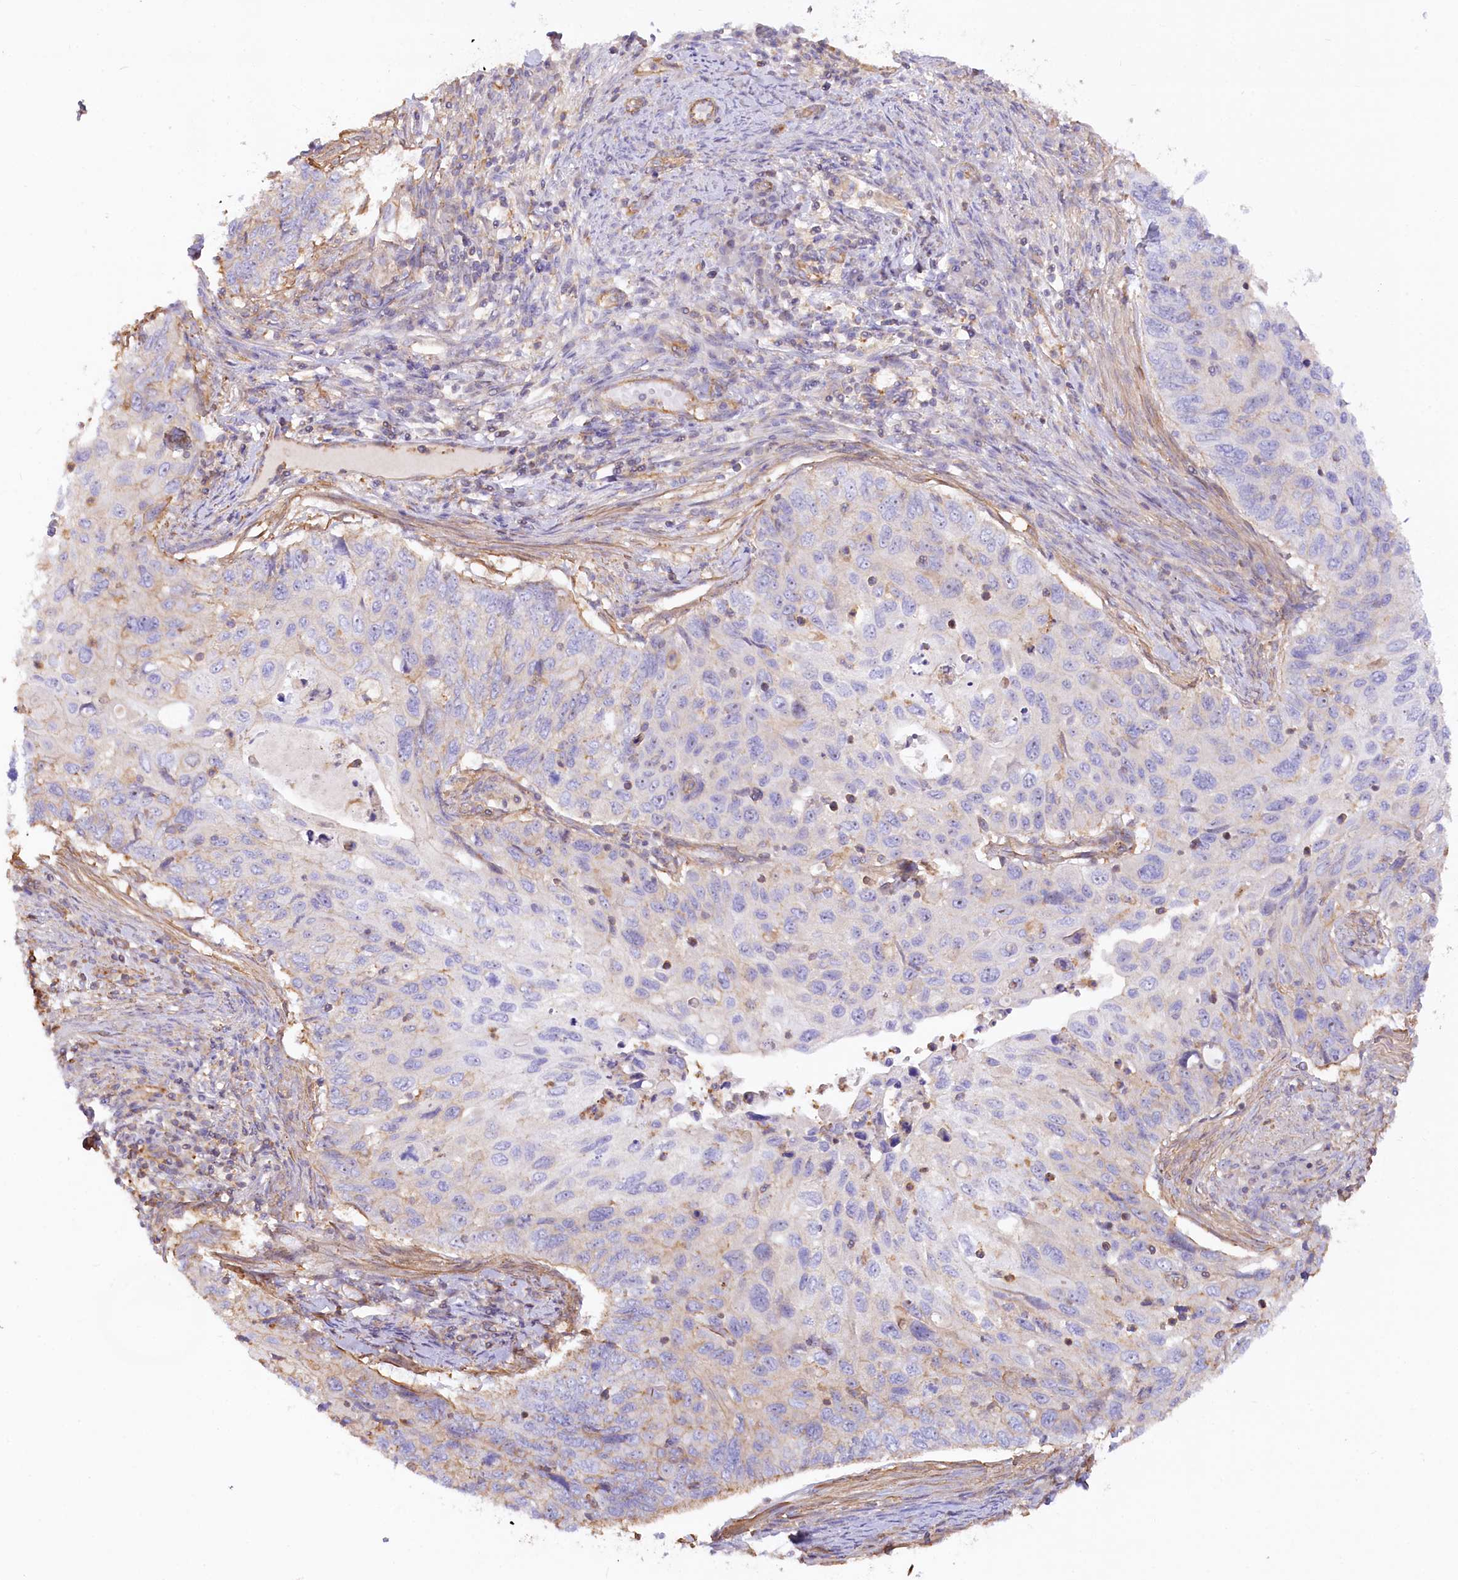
{"staining": {"intensity": "negative", "quantity": "none", "location": "none"}, "tissue": "cervical cancer", "cell_type": "Tumor cells", "image_type": "cancer", "snomed": [{"axis": "morphology", "description": "Squamous cell carcinoma, NOS"}, {"axis": "topography", "description": "Cervix"}], "caption": "The image reveals no staining of tumor cells in cervical cancer (squamous cell carcinoma). Brightfield microscopy of immunohistochemistry stained with DAB (brown) and hematoxylin (blue), captured at high magnification.", "gene": "WDR36", "patient": {"sex": "female", "age": 70}}